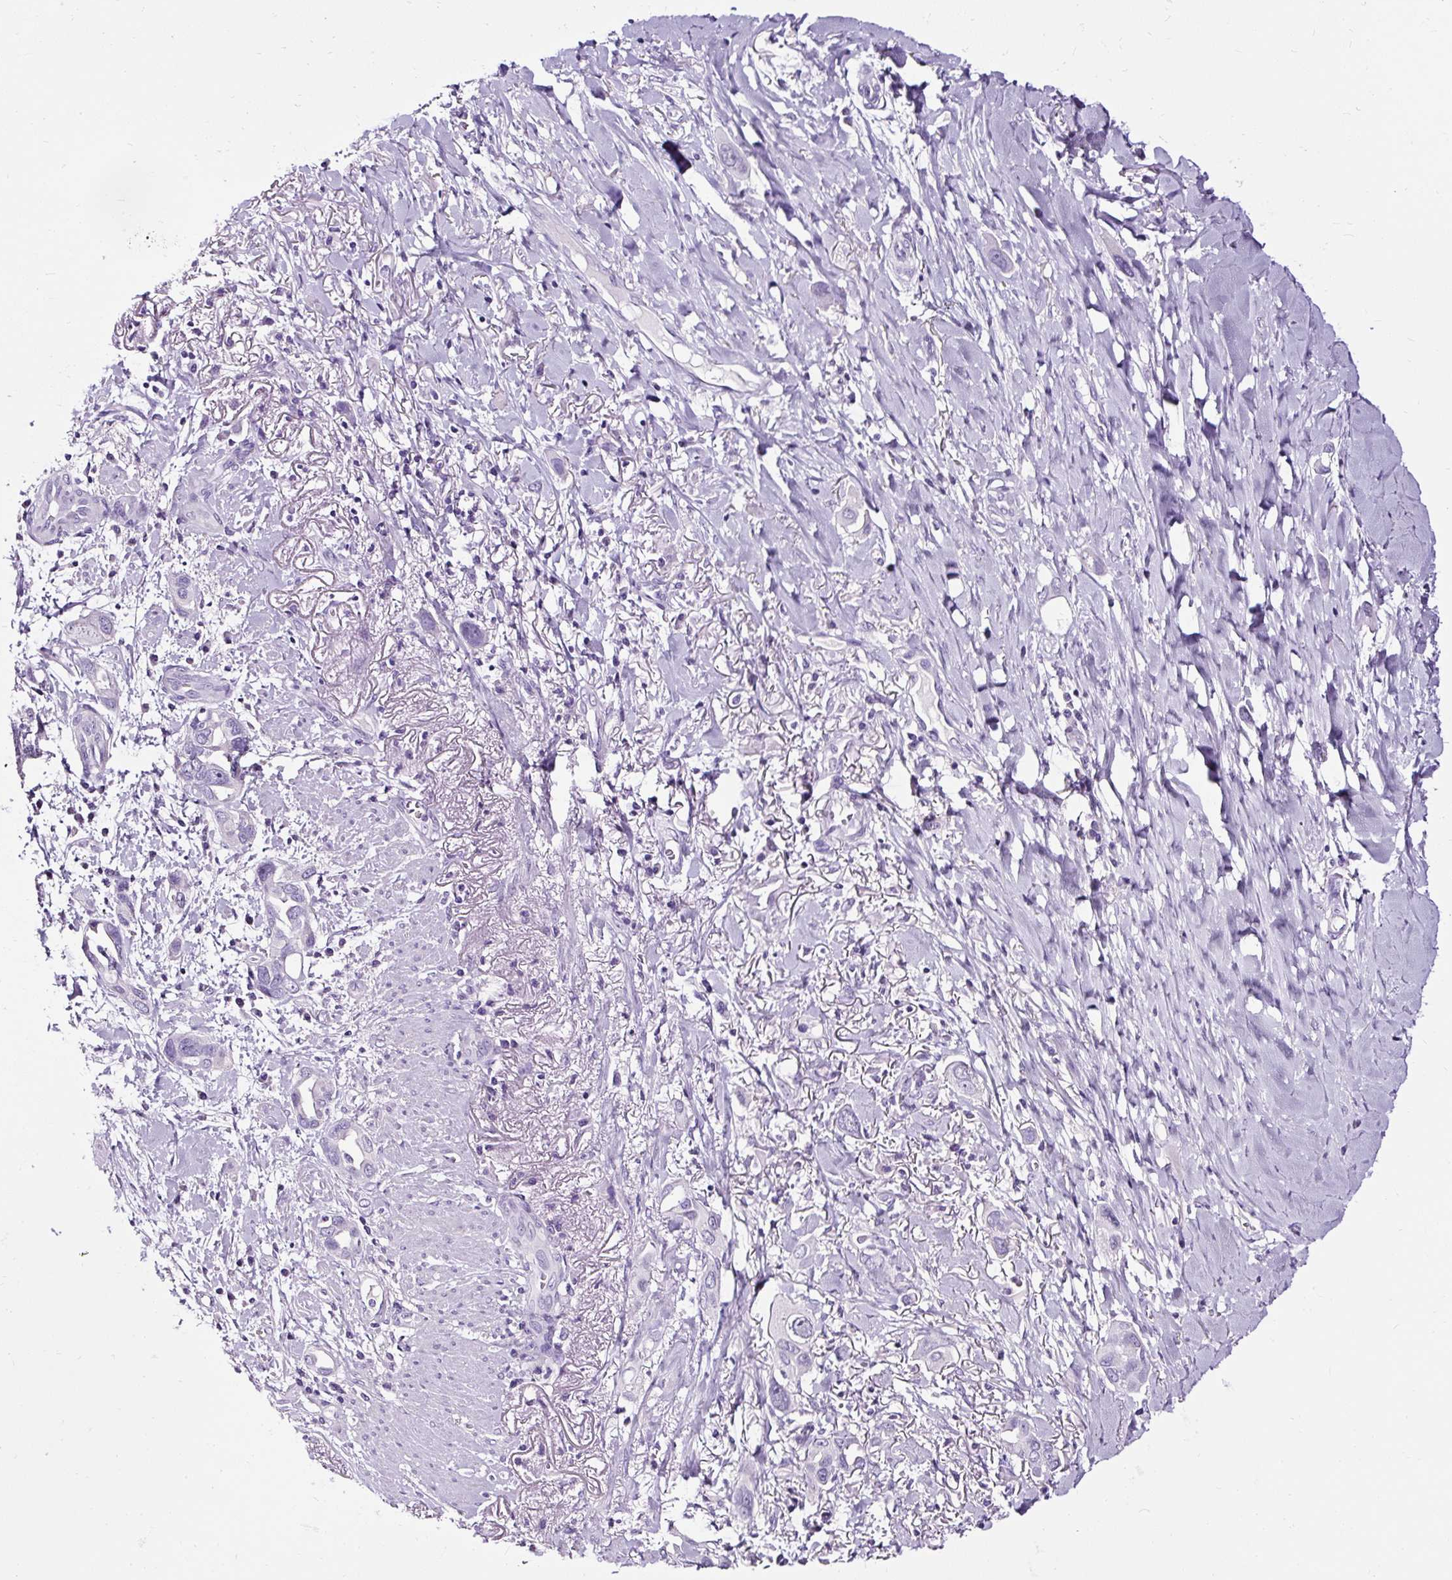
{"staining": {"intensity": "negative", "quantity": "none", "location": "none"}, "tissue": "lung cancer", "cell_type": "Tumor cells", "image_type": "cancer", "snomed": [{"axis": "morphology", "description": "Adenocarcinoma, NOS"}, {"axis": "topography", "description": "Lung"}], "caption": "IHC photomicrograph of human lung cancer stained for a protein (brown), which demonstrates no expression in tumor cells.", "gene": "SLC7A8", "patient": {"sex": "male", "age": 76}}